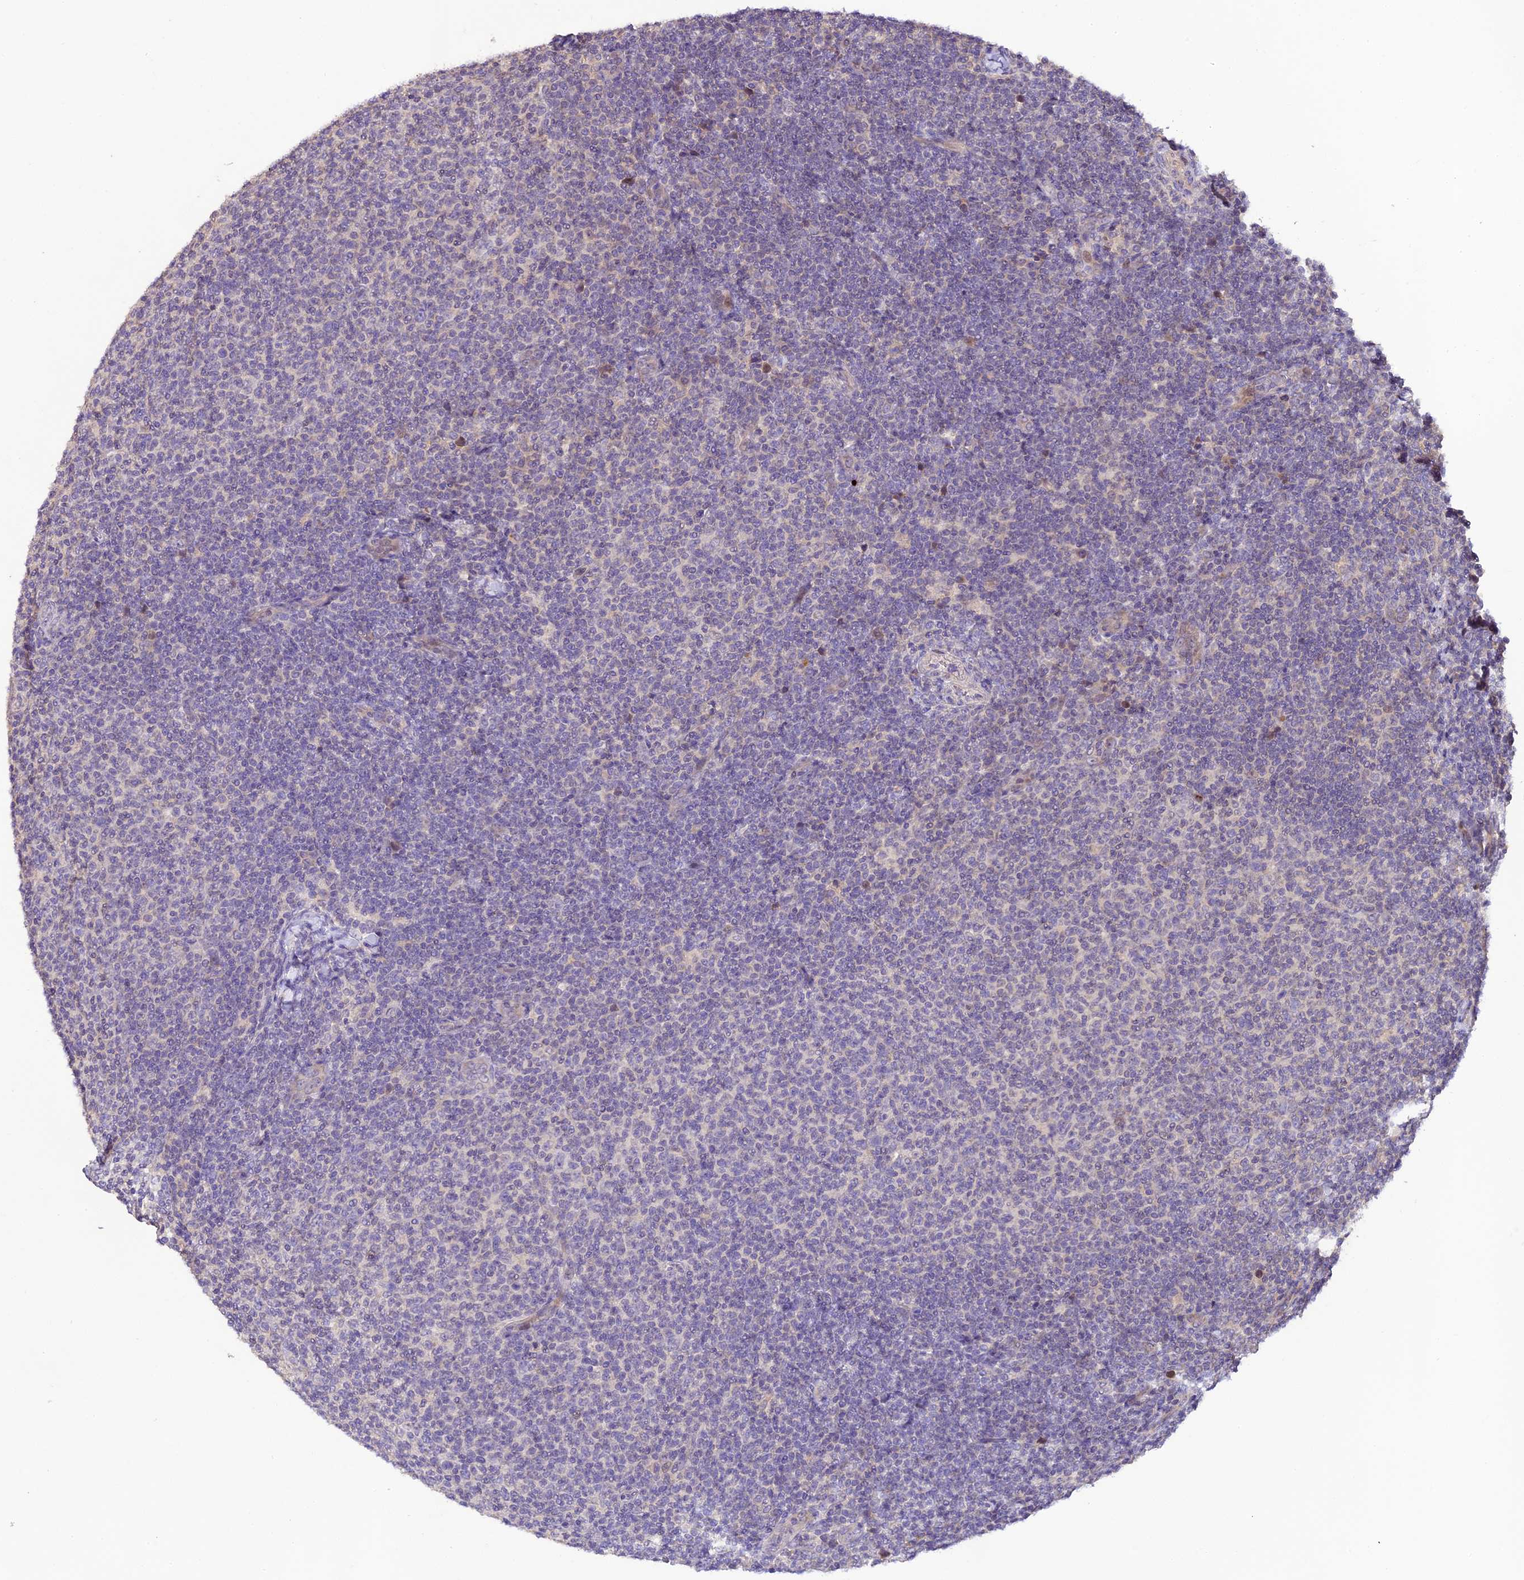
{"staining": {"intensity": "negative", "quantity": "none", "location": "none"}, "tissue": "lymphoma", "cell_type": "Tumor cells", "image_type": "cancer", "snomed": [{"axis": "morphology", "description": "Malignant lymphoma, non-Hodgkin's type, Low grade"}, {"axis": "topography", "description": "Lymph node"}], "caption": "Lymphoma stained for a protein using immunohistochemistry (IHC) demonstrates no positivity tumor cells.", "gene": "DGKH", "patient": {"sex": "male", "age": 66}}